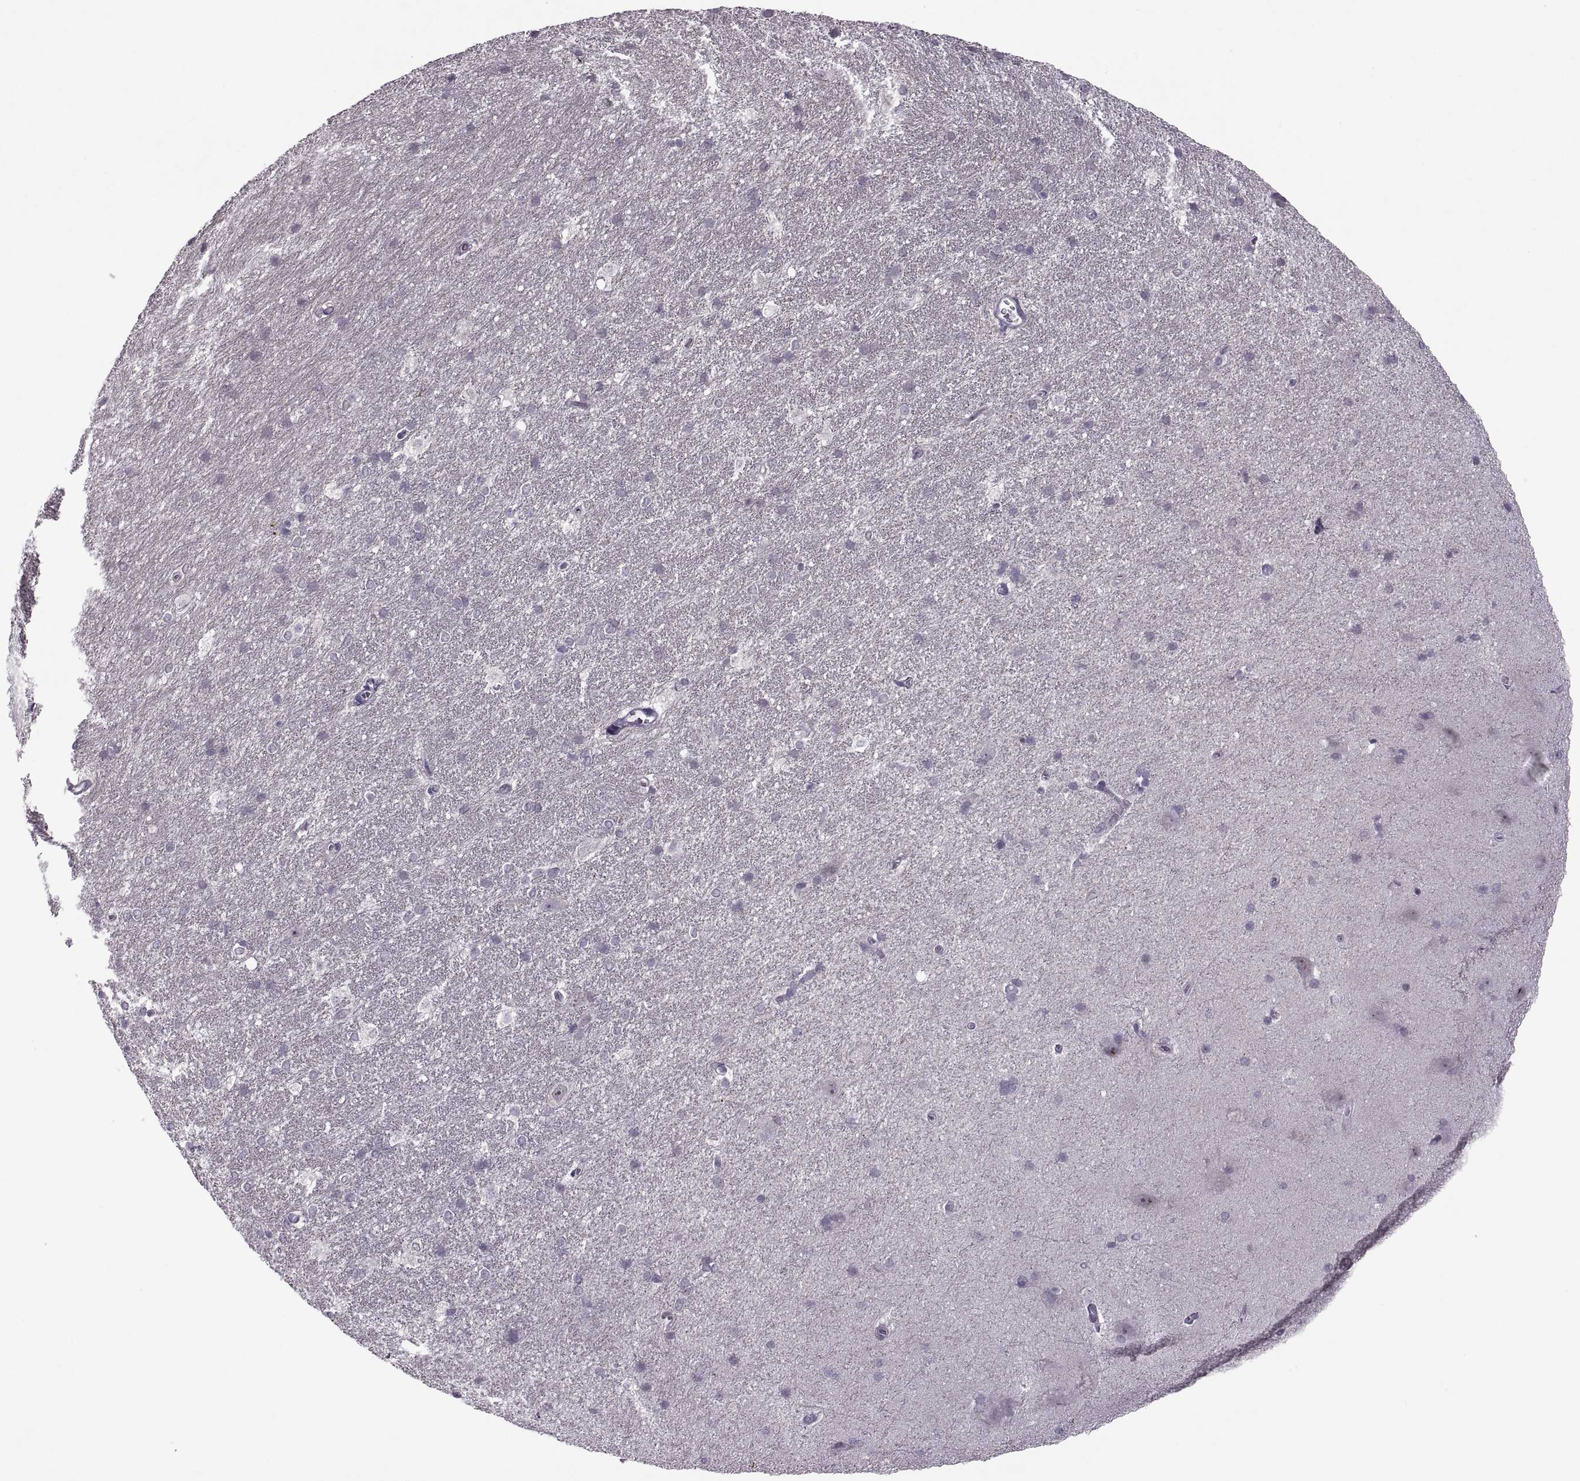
{"staining": {"intensity": "negative", "quantity": "none", "location": "none"}, "tissue": "hippocampus", "cell_type": "Glial cells", "image_type": "normal", "snomed": [{"axis": "morphology", "description": "Normal tissue, NOS"}, {"axis": "topography", "description": "Cerebral cortex"}, {"axis": "topography", "description": "Hippocampus"}], "caption": "The immunohistochemistry micrograph has no significant expression in glial cells of hippocampus. (Brightfield microscopy of DAB (3,3'-diaminobenzidine) immunohistochemistry (IHC) at high magnification).", "gene": "MGAT4D", "patient": {"sex": "female", "age": 19}}